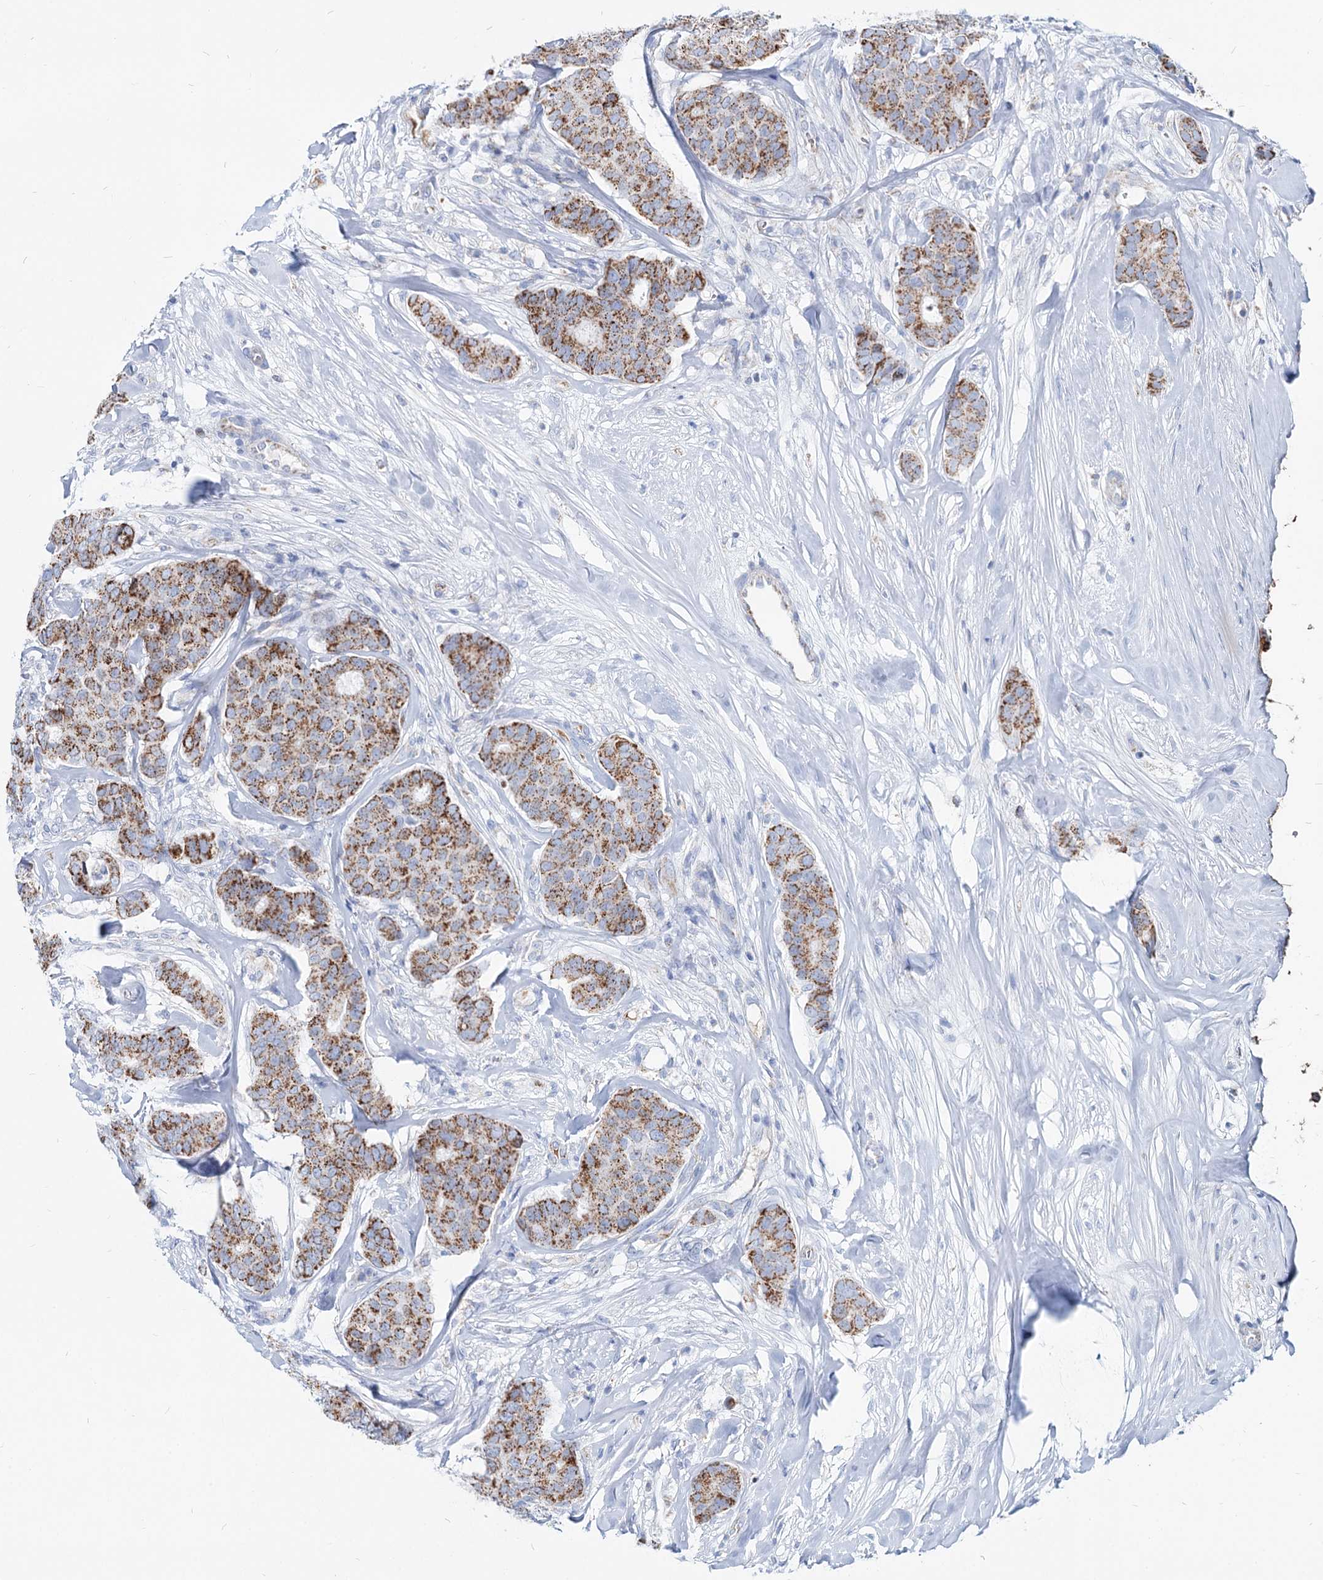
{"staining": {"intensity": "strong", "quantity": ">75%", "location": "cytoplasmic/membranous"}, "tissue": "breast cancer", "cell_type": "Tumor cells", "image_type": "cancer", "snomed": [{"axis": "morphology", "description": "Duct carcinoma"}, {"axis": "topography", "description": "Breast"}], "caption": "Immunohistochemical staining of human intraductal carcinoma (breast) reveals high levels of strong cytoplasmic/membranous positivity in approximately >75% of tumor cells.", "gene": "MCCC2", "patient": {"sex": "female", "age": 75}}